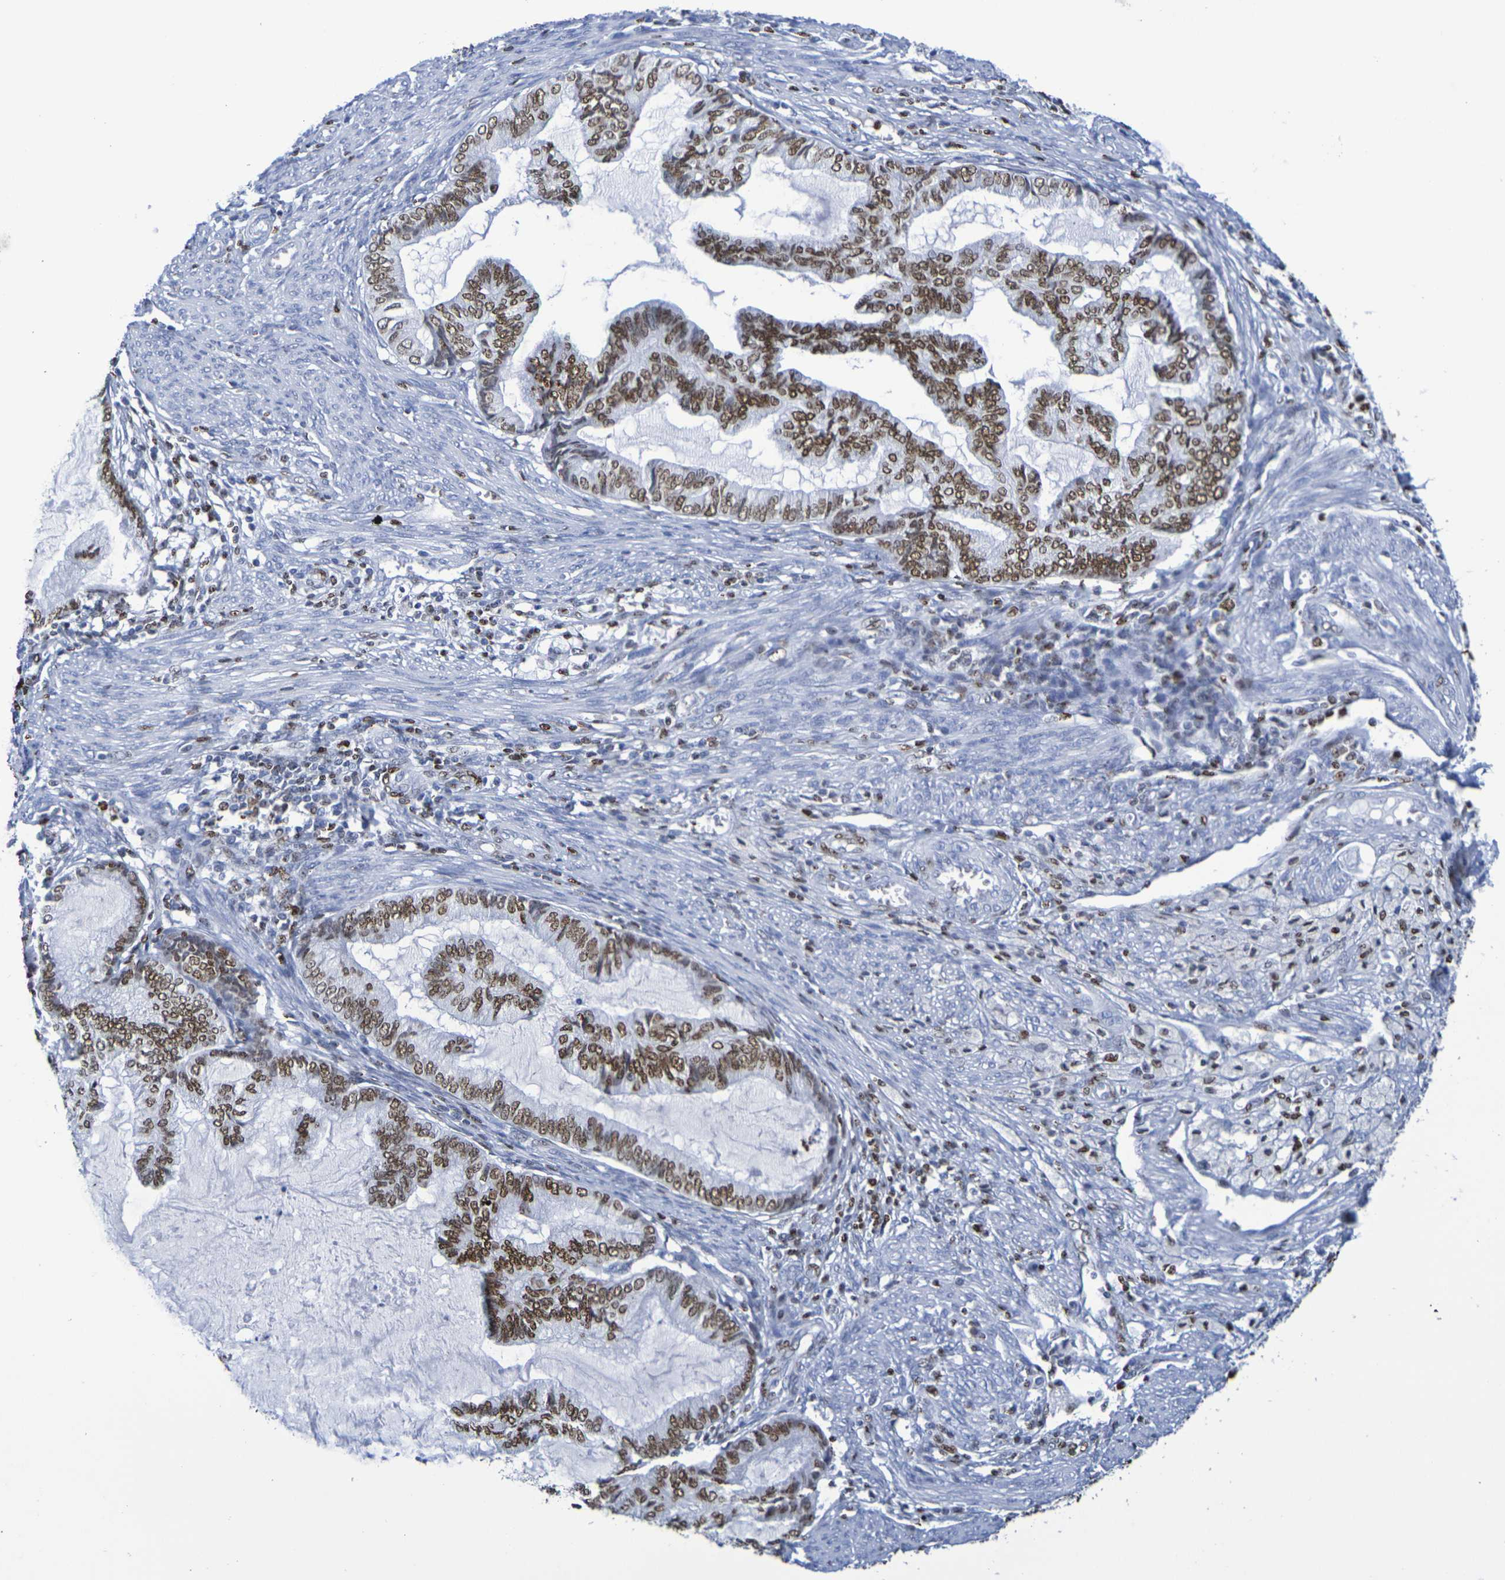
{"staining": {"intensity": "moderate", "quantity": ">75%", "location": "nuclear"}, "tissue": "cervical cancer", "cell_type": "Tumor cells", "image_type": "cancer", "snomed": [{"axis": "morphology", "description": "Normal tissue, NOS"}, {"axis": "morphology", "description": "Adenocarcinoma, NOS"}, {"axis": "topography", "description": "Cervix"}, {"axis": "topography", "description": "Endometrium"}], "caption": "IHC histopathology image of neoplastic tissue: human adenocarcinoma (cervical) stained using immunohistochemistry (IHC) shows medium levels of moderate protein expression localized specifically in the nuclear of tumor cells, appearing as a nuclear brown color.", "gene": "H1-5", "patient": {"sex": "female", "age": 86}}